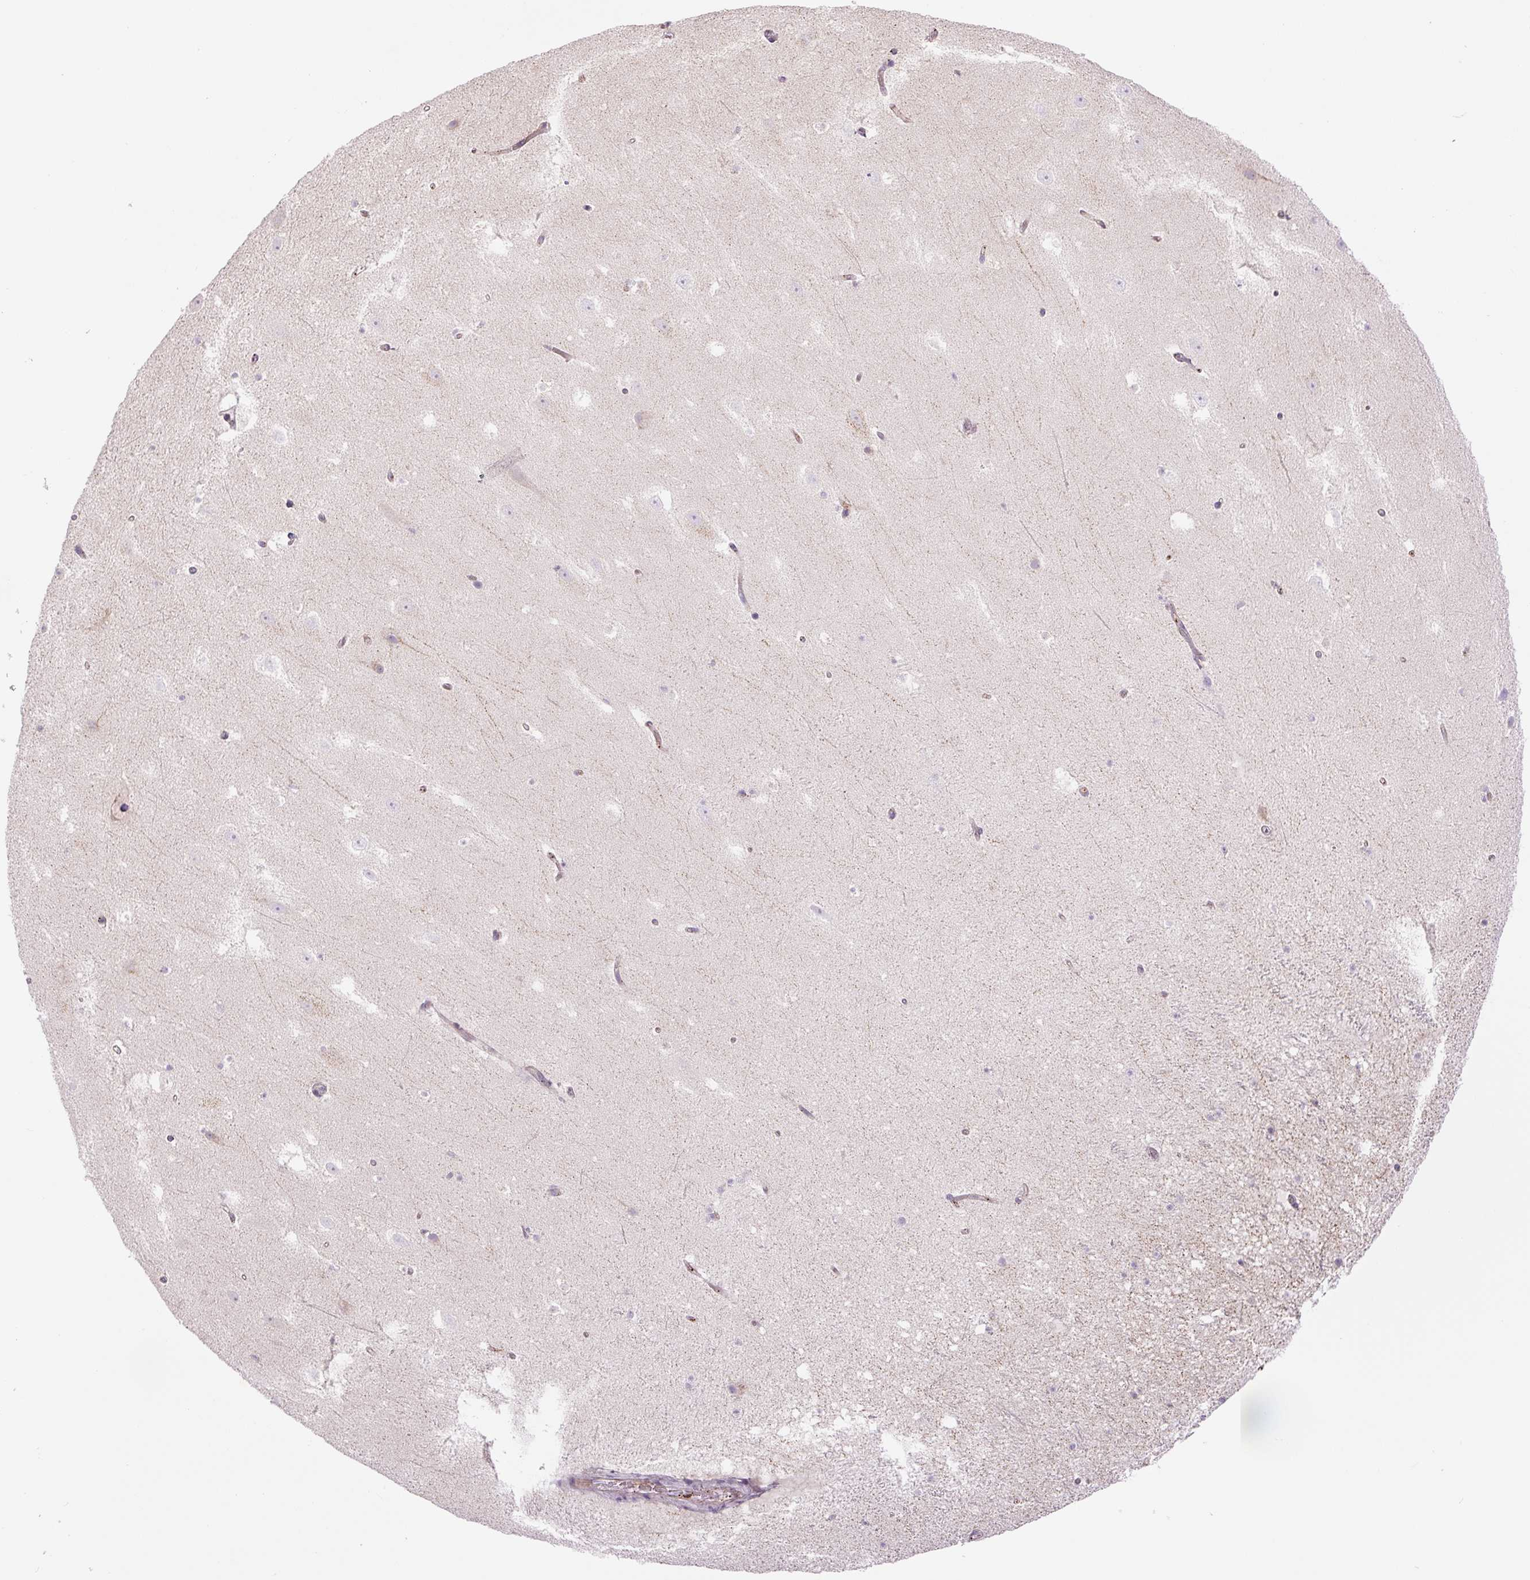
{"staining": {"intensity": "negative", "quantity": "none", "location": "none"}, "tissue": "hippocampus", "cell_type": "Glial cells", "image_type": "normal", "snomed": [{"axis": "morphology", "description": "Normal tissue, NOS"}, {"axis": "topography", "description": "Hippocampus"}], "caption": "Immunohistochemistry (IHC) micrograph of normal hippocampus: human hippocampus stained with DAB demonstrates no significant protein expression in glial cells. The staining was performed using DAB to visualize the protein expression in brown, while the nuclei were stained in blue with hematoxylin (Magnification: 20x).", "gene": "CCNI2", "patient": {"sex": "male", "age": 37}}